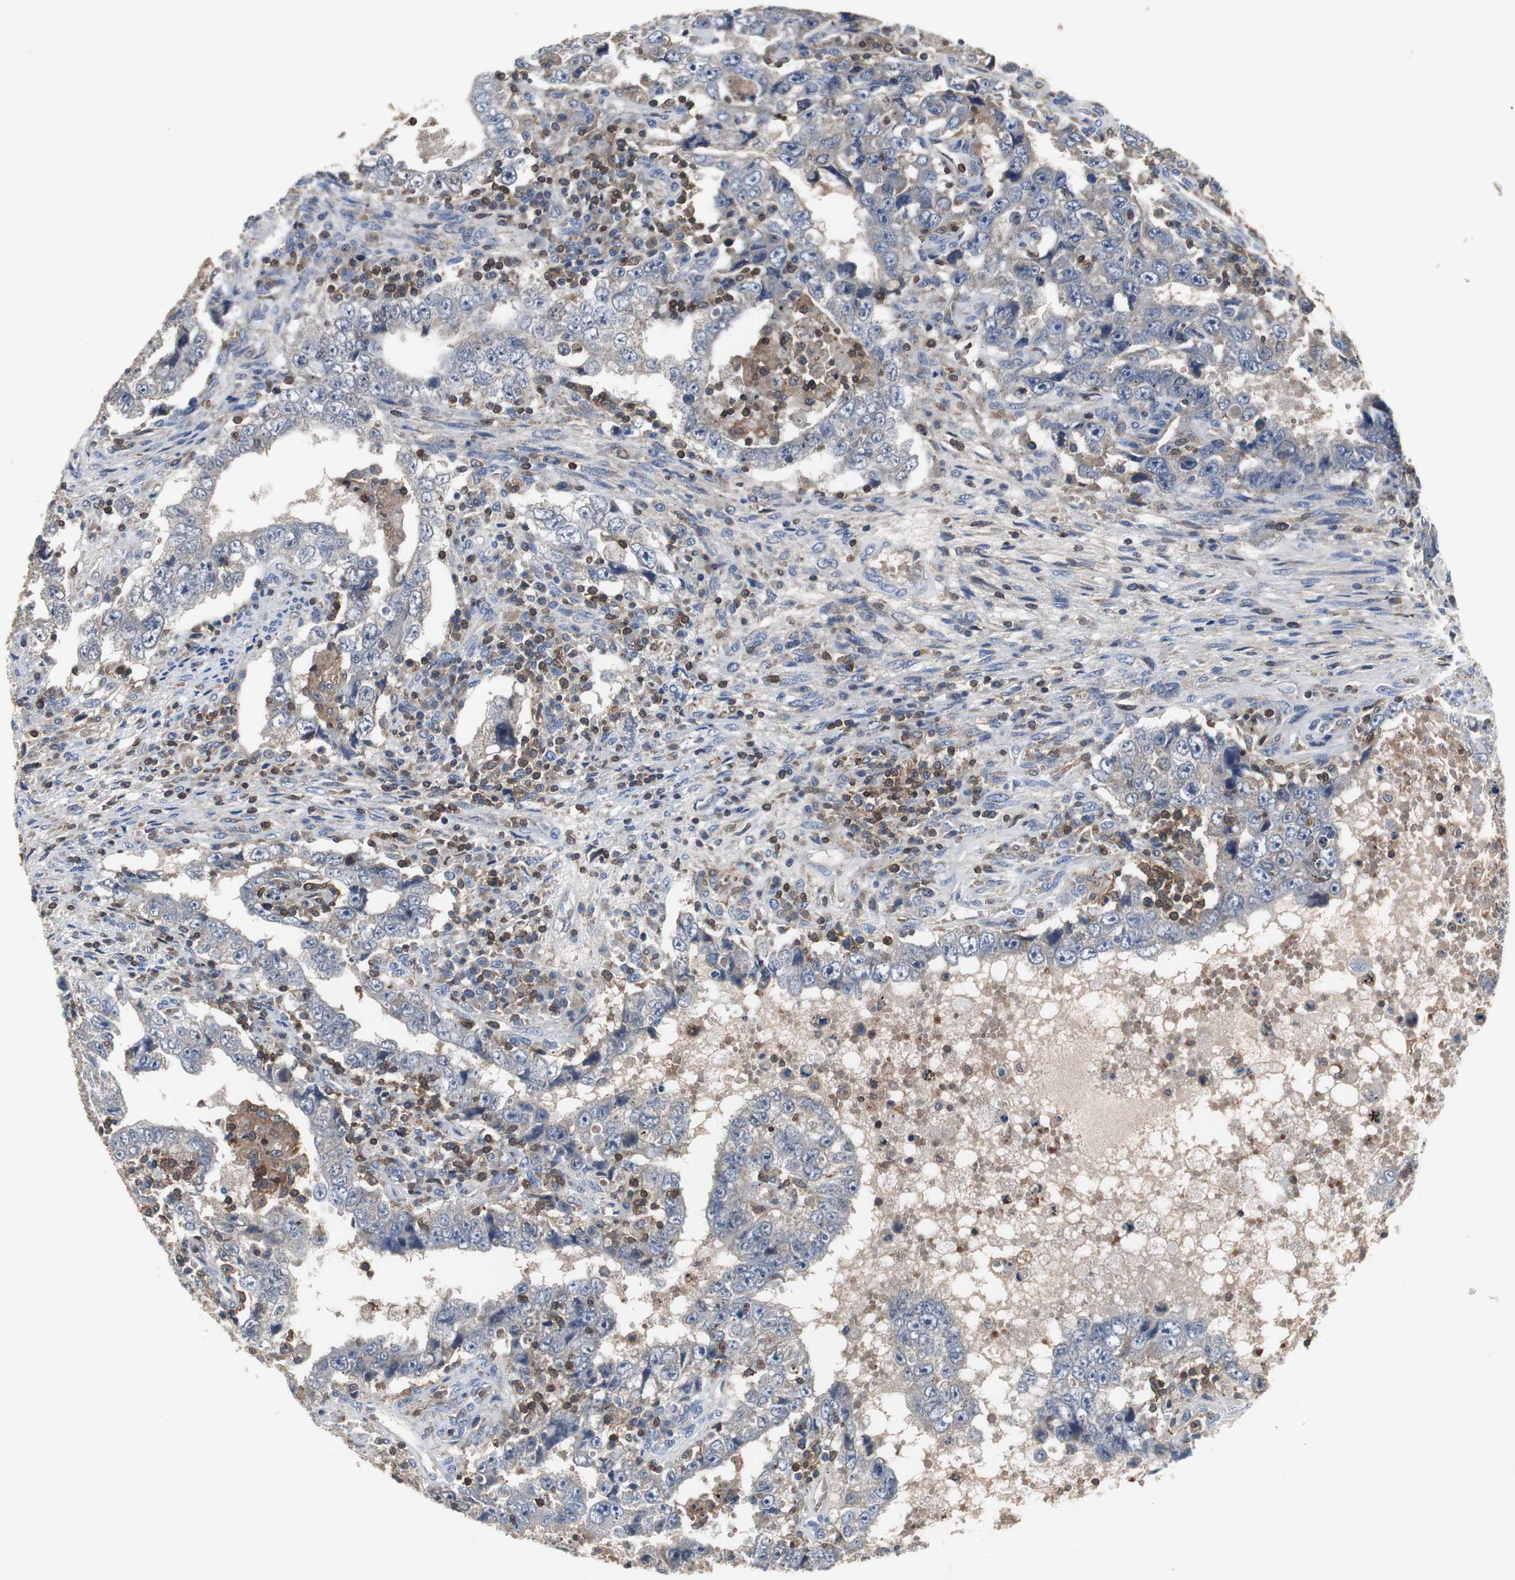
{"staining": {"intensity": "weak", "quantity": ">75%", "location": "cytoplasmic/membranous"}, "tissue": "testis cancer", "cell_type": "Tumor cells", "image_type": "cancer", "snomed": [{"axis": "morphology", "description": "Carcinoma, Embryonal, NOS"}, {"axis": "topography", "description": "Testis"}], "caption": "Brown immunohistochemical staining in human testis embryonal carcinoma reveals weak cytoplasmic/membranous positivity in about >75% of tumor cells.", "gene": "CALB2", "patient": {"sex": "male", "age": 26}}